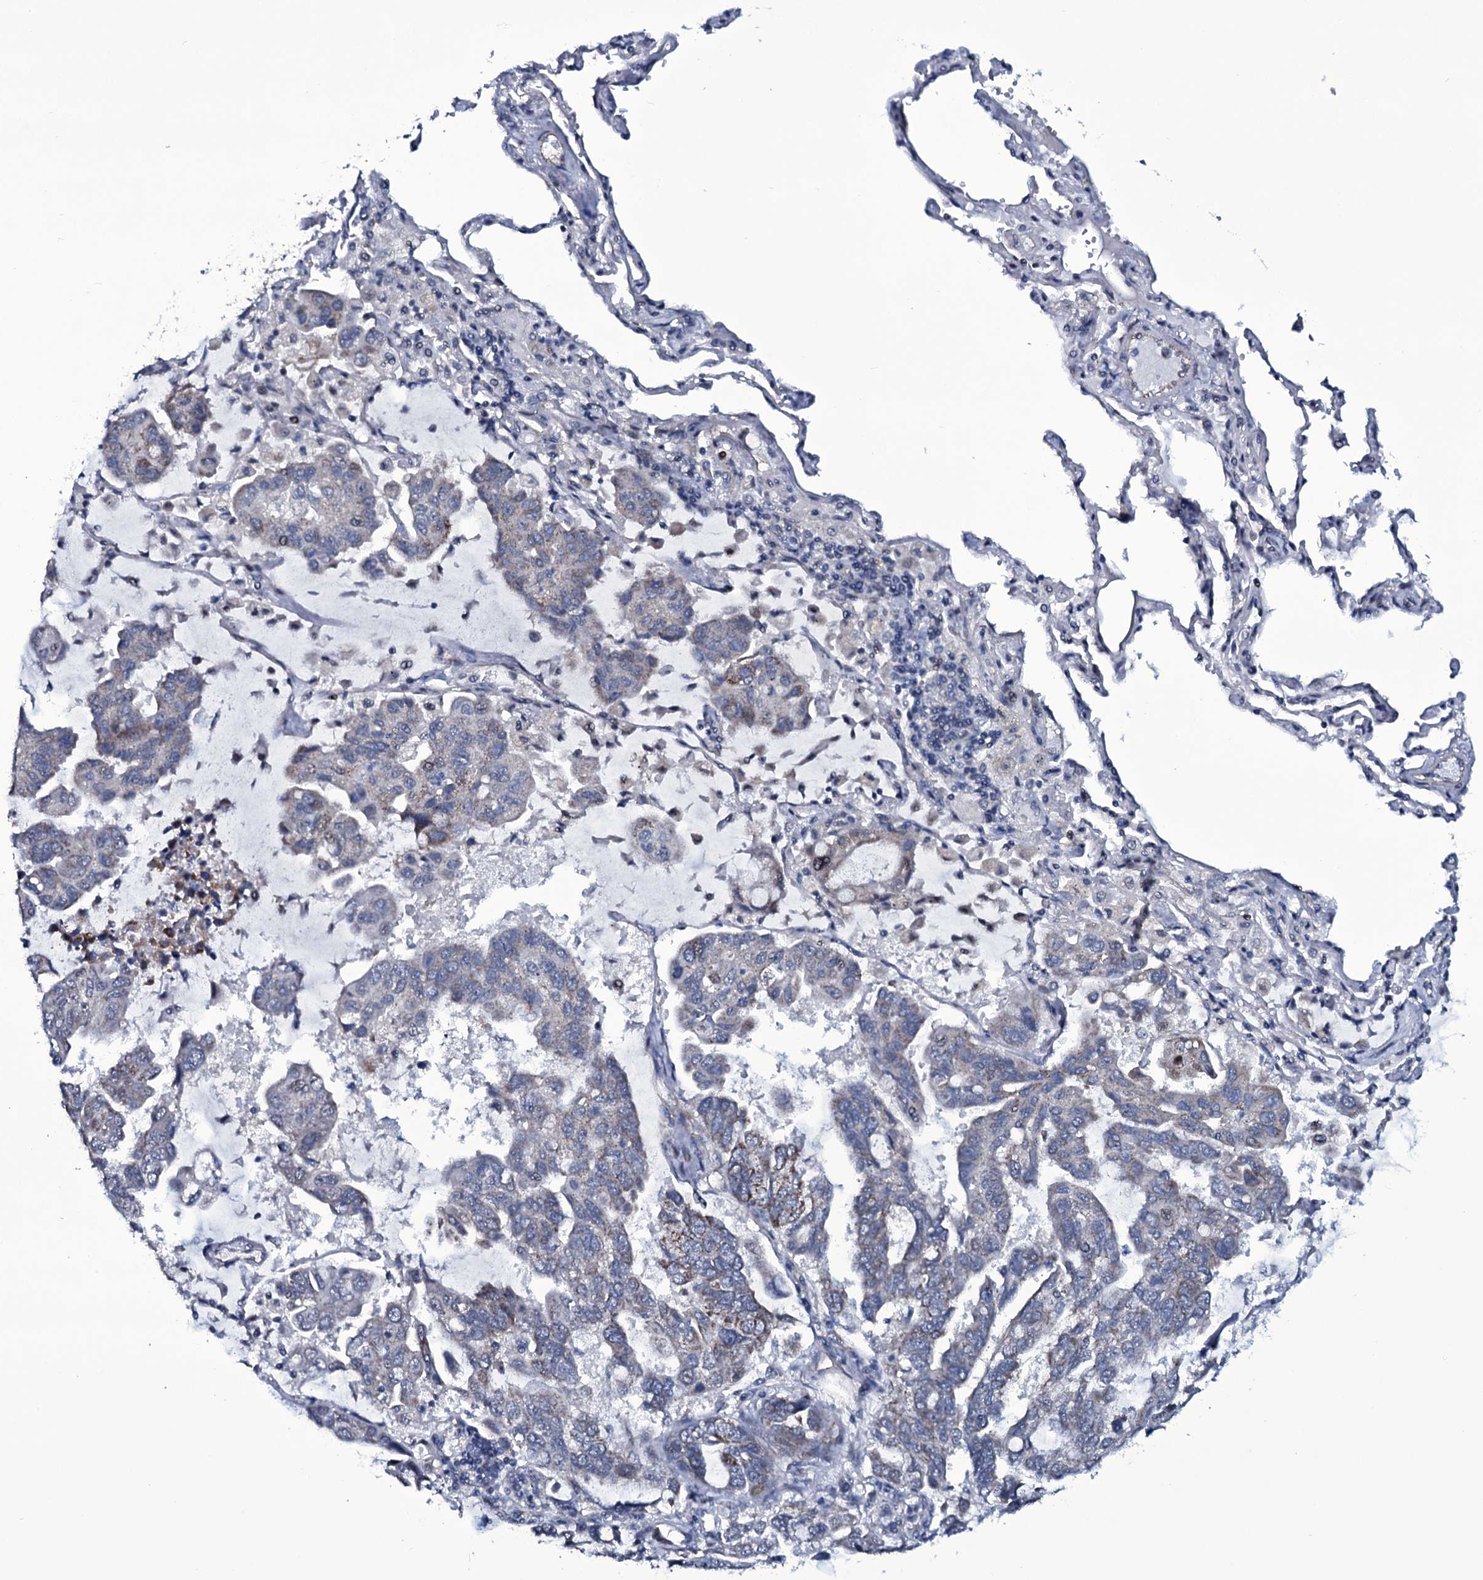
{"staining": {"intensity": "weak", "quantity": "<25%", "location": "cytoplasmic/membranous"}, "tissue": "lung cancer", "cell_type": "Tumor cells", "image_type": "cancer", "snomed": [{"axis": "morphology", "description": "Adenocarcinoma, NOS"}, {"axis": "topography", "description": "Lung"}], "caption": "Immunohistochemistry image of lung cancer stained for a protein (brown), which exhibits no positivity in tumor cells.", "gene": "WIPF3", "patient": {"sex": "male", "age": 64}}